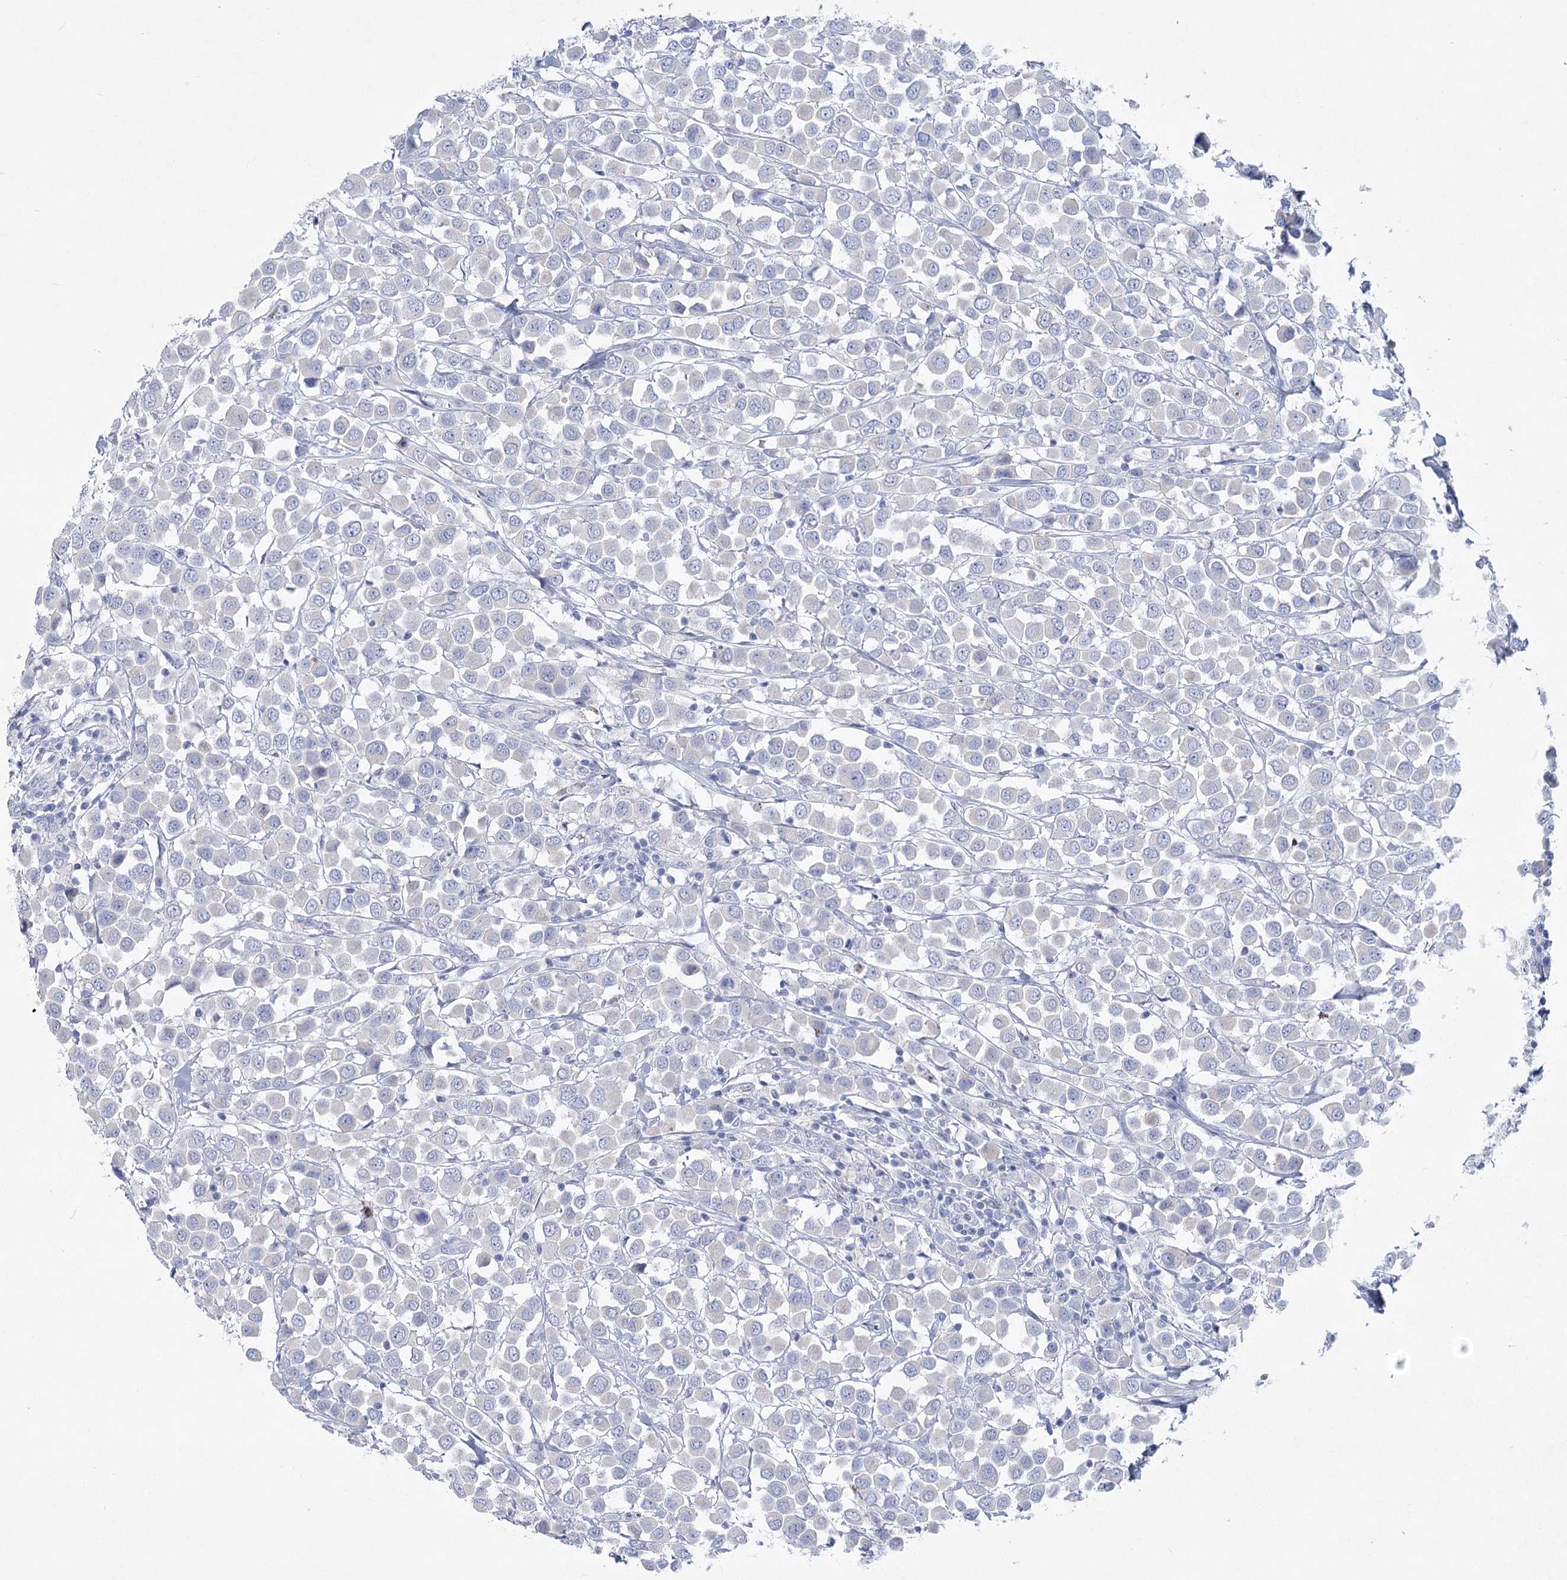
{"staining": {"intensity": "negative", "quantity": "none", "location": "none"}, "tissue": "breast cancer", "cell_type": "Tumor cells", "image_type": "cancer", "snomed": [{"axis": "morphology", "description": "Duct carcinoma"}, {"axis": "topography", "description": "Breast"}], "caption": "The IHC micrograph has no significant expression in tumor cells of breast cancer tissue.", "gene": "WDR74", "patient": {"sex": "female", "age": 61}}